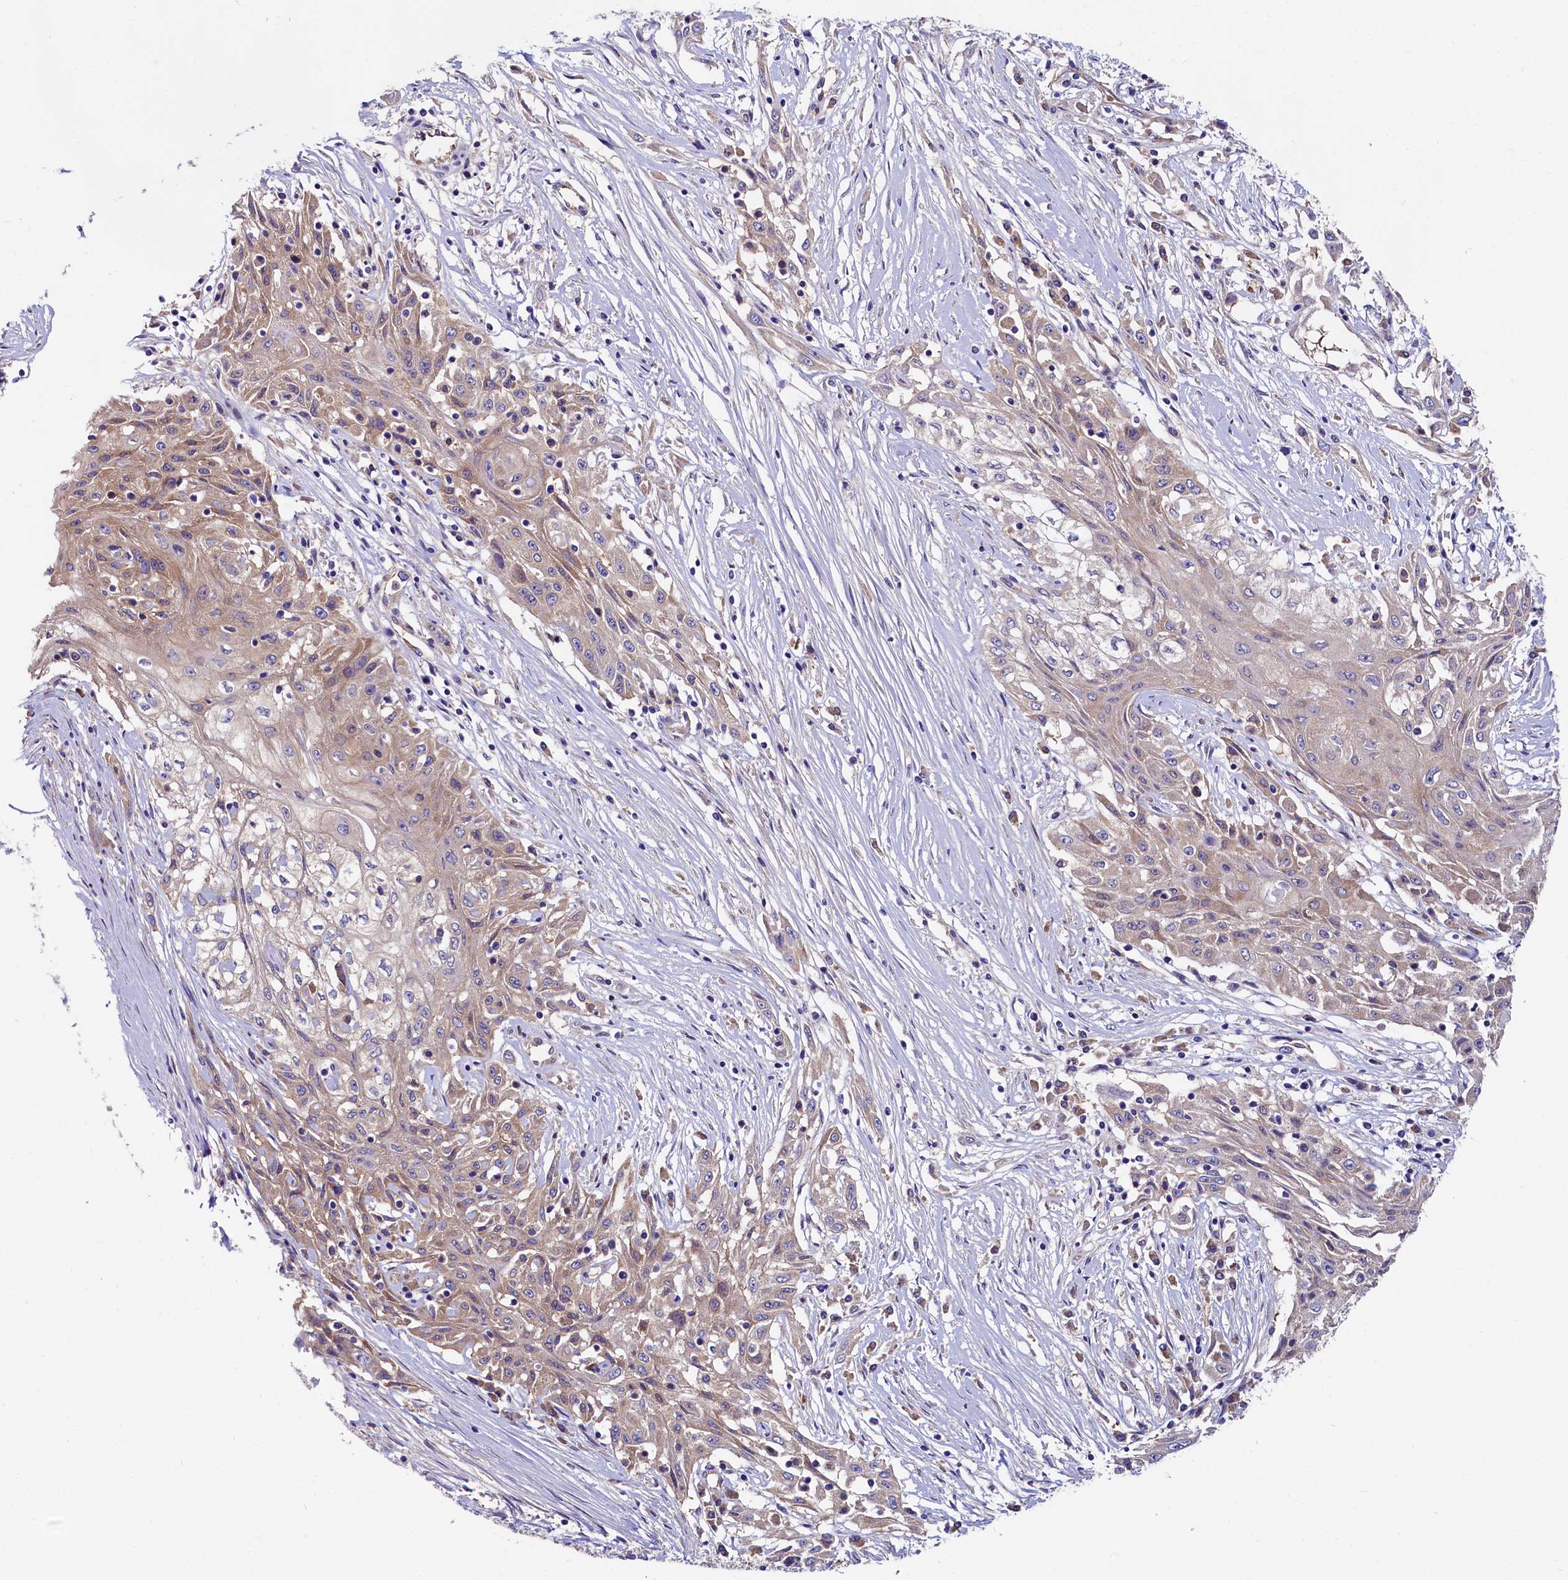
{"staining": {"intensity": "weak", "quantity": ">75%", "location": "cytoplasmic/membranous"}, "tissue": "skin cancer", "cell_type": "Tumor cells", "image_type": "cancer", "snomed": [{"axis": "morphology", "description": "Squamous cell carcinoma, NOS"}, {"axis": "morphology", "description": "Squamous cell carcinoma, metastatic, NOS"}, {"axis": "topography", "description": "Skin"}, {"axis": "topography", "description": "Lymph node"}], "caption": "Protein analysis of skin metastatic squamous cell carcinoma tissue displays weak cytoplasmic/membranous expression in approximately >75% of tumor cells. (Stains: DAB in brown, nuclei in blue, Microscopy: brightfield microscopy at high magnification).", "gene": "QARS1", "patient": {"sex": "male", "age": 75}}